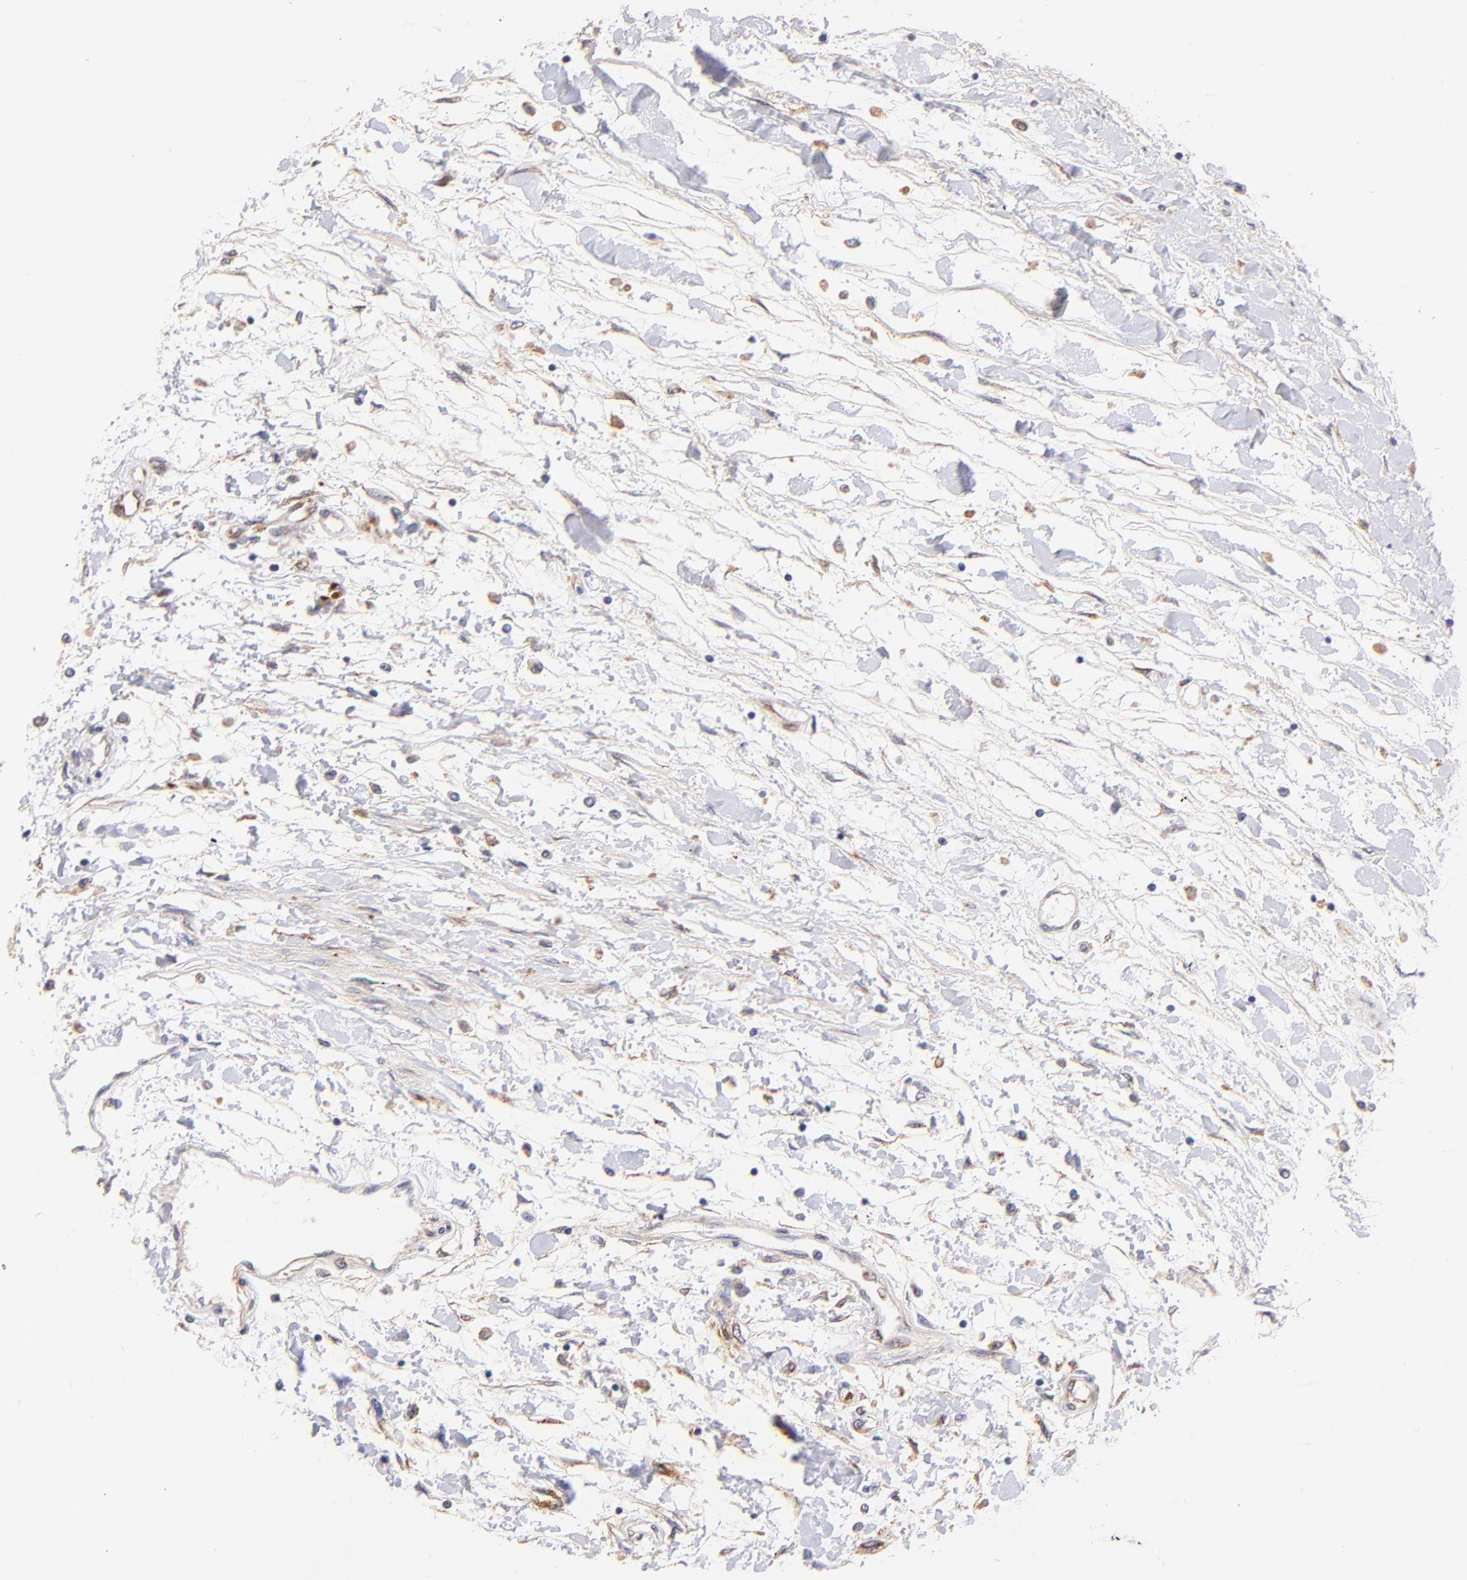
{"staining": {"intensity": "negative", "quantity": "none", "location": "none"}, "tissue": "renal cancer", "cell_type": "Tumor cells", "image_type": "cancer", "snomed": [{"axis": "morphology", "description": "Adenocarcinoma, NOS"}, {"axis": "topography", "description": "Kidney"}], "caption": "Adenocarcinoma (renal) stained for a protein using immunohistochemistry (IHC) reveals no positivity tumor cells.", "gene": "SPARC", "patient": {"sex": "male", "age": 57}}